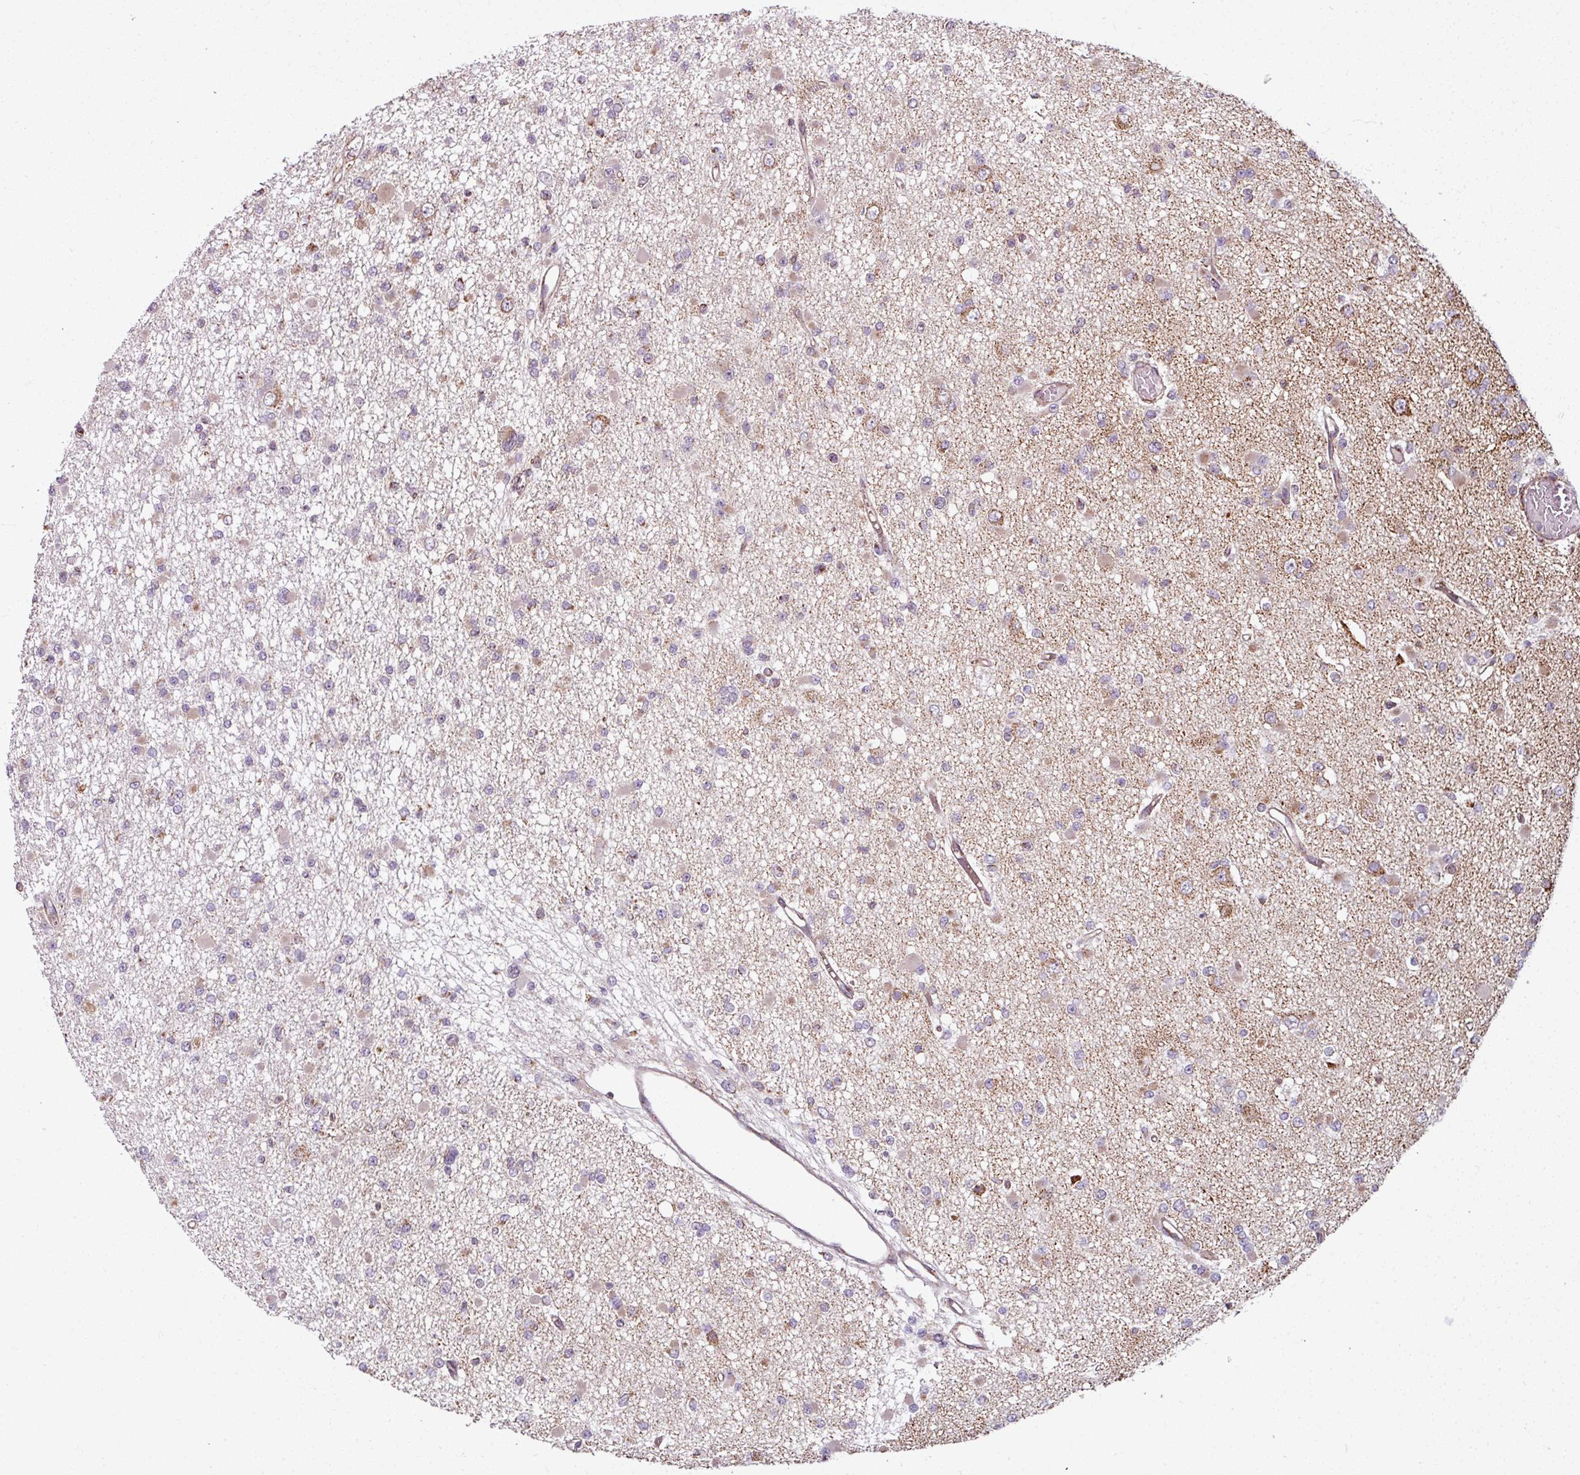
{"staining": {"intensity": "moderate", "quantity": "<25%", "location": "cytoplasmic/membranous"}, "tissue": "glioma", "cell_type": "Tumor cells", "image_type": "cancer", "snomed": [{"axis": "morphology", "description": "Glioma, malignant, Low grade"}, {"axis": "topography", "description": "Brain"}], "caption": "Malignant low-grade glioma stained with a brown dye shows moderate cytoplasmic/membranous positive staining in about <25% of tumor cells.", "gene": "MAGT1", "patient": {"sex": "female", "age": 22}}